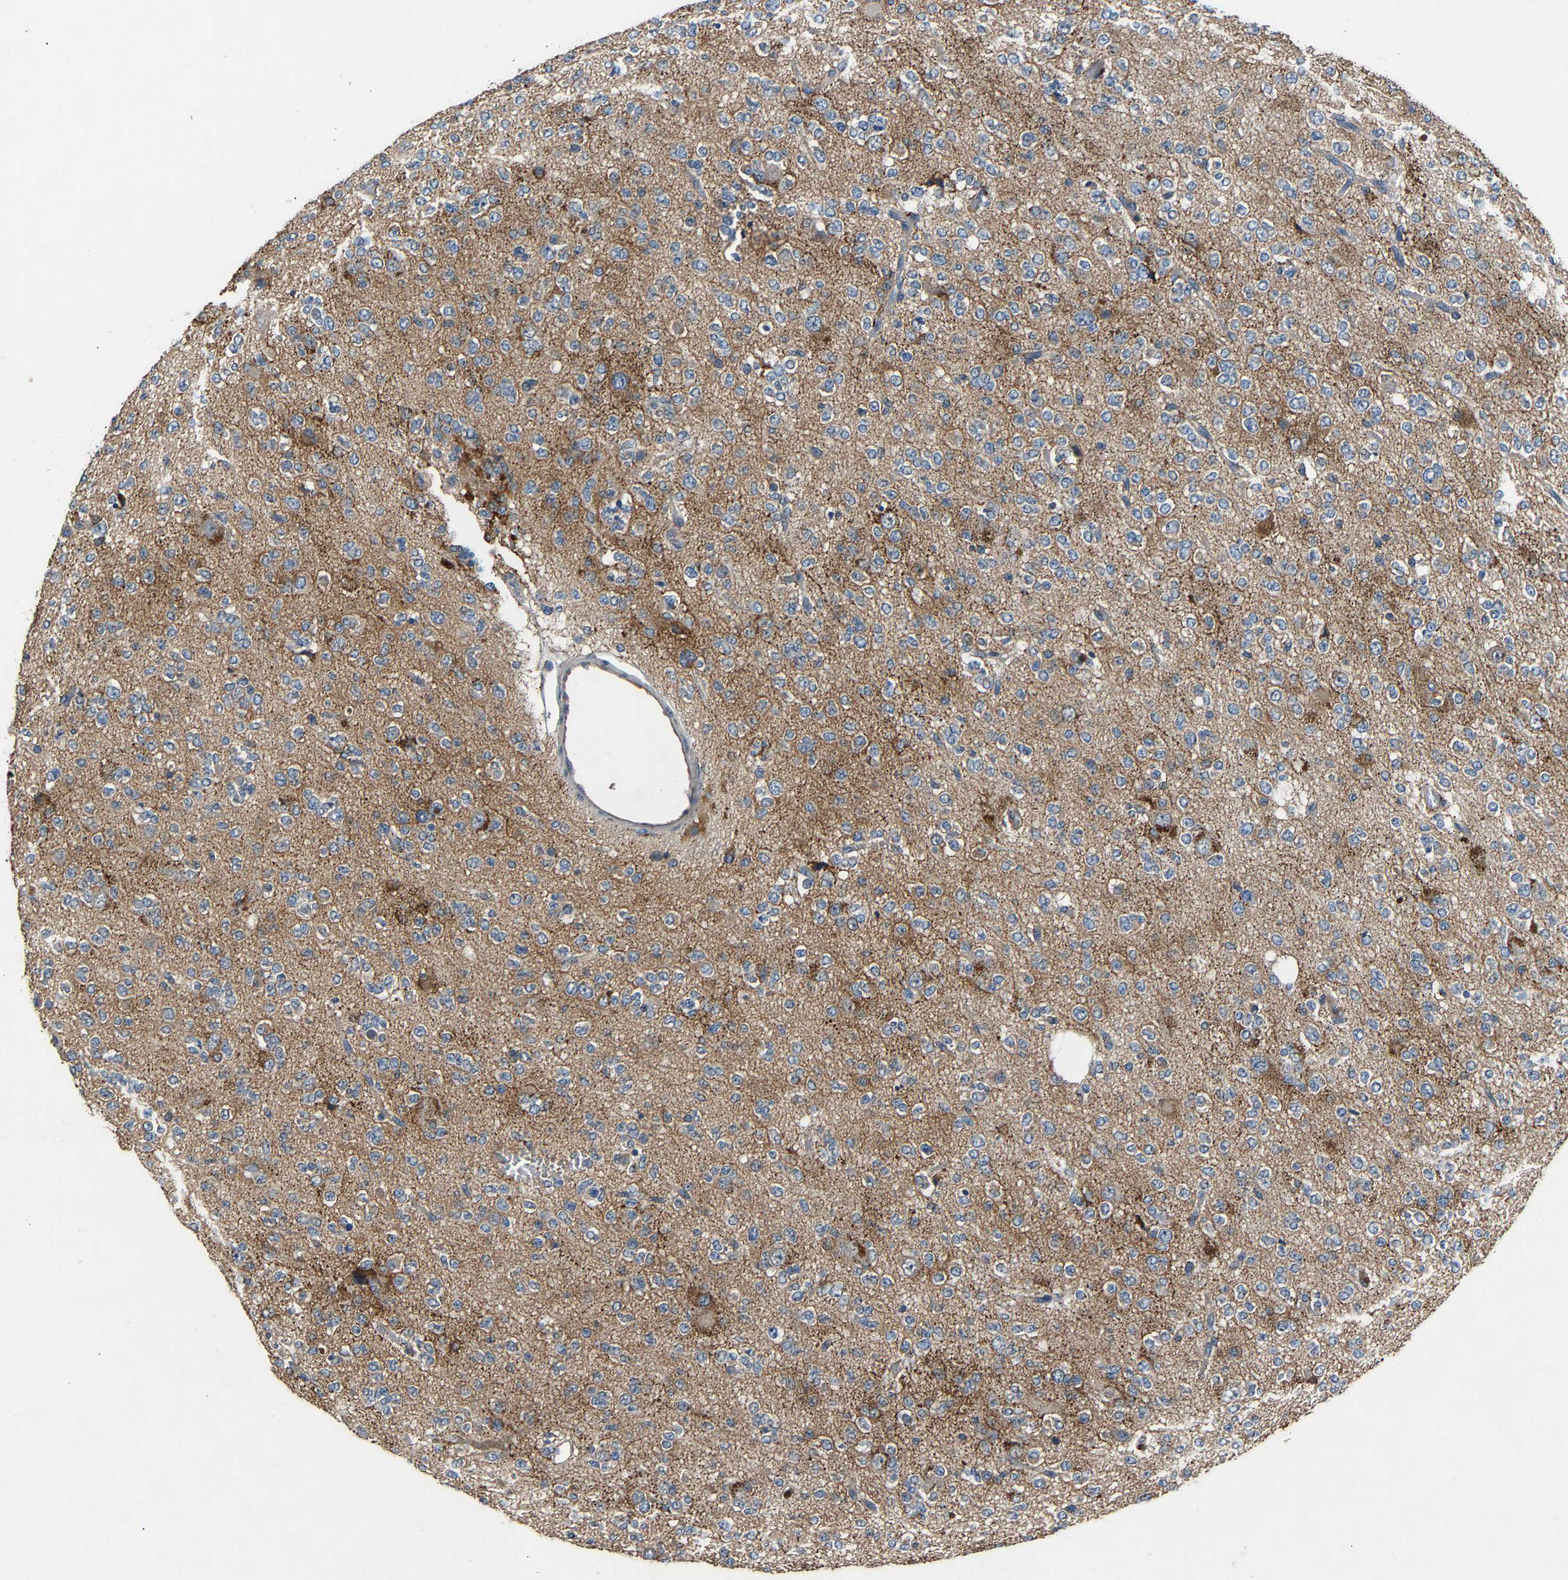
{"staining": {"intensity": "negative", "quantity": "none", "location": "none"}, "tissue": "glioma", "cell_type": "Tumor cells", "image_type": "cancer", "snomed": [{"axis": "morphology", "description": "Glioma, malignant, Low grade"}, {"axis": "topography", "description": "Brain"}], "caption": "This is an immunohistochemistry (IHC) image of malignant glioma (low-grade). There is no positivity in tumor cells.", "gene": "PPID", "patient": {"sex": "male", "age": 38}}